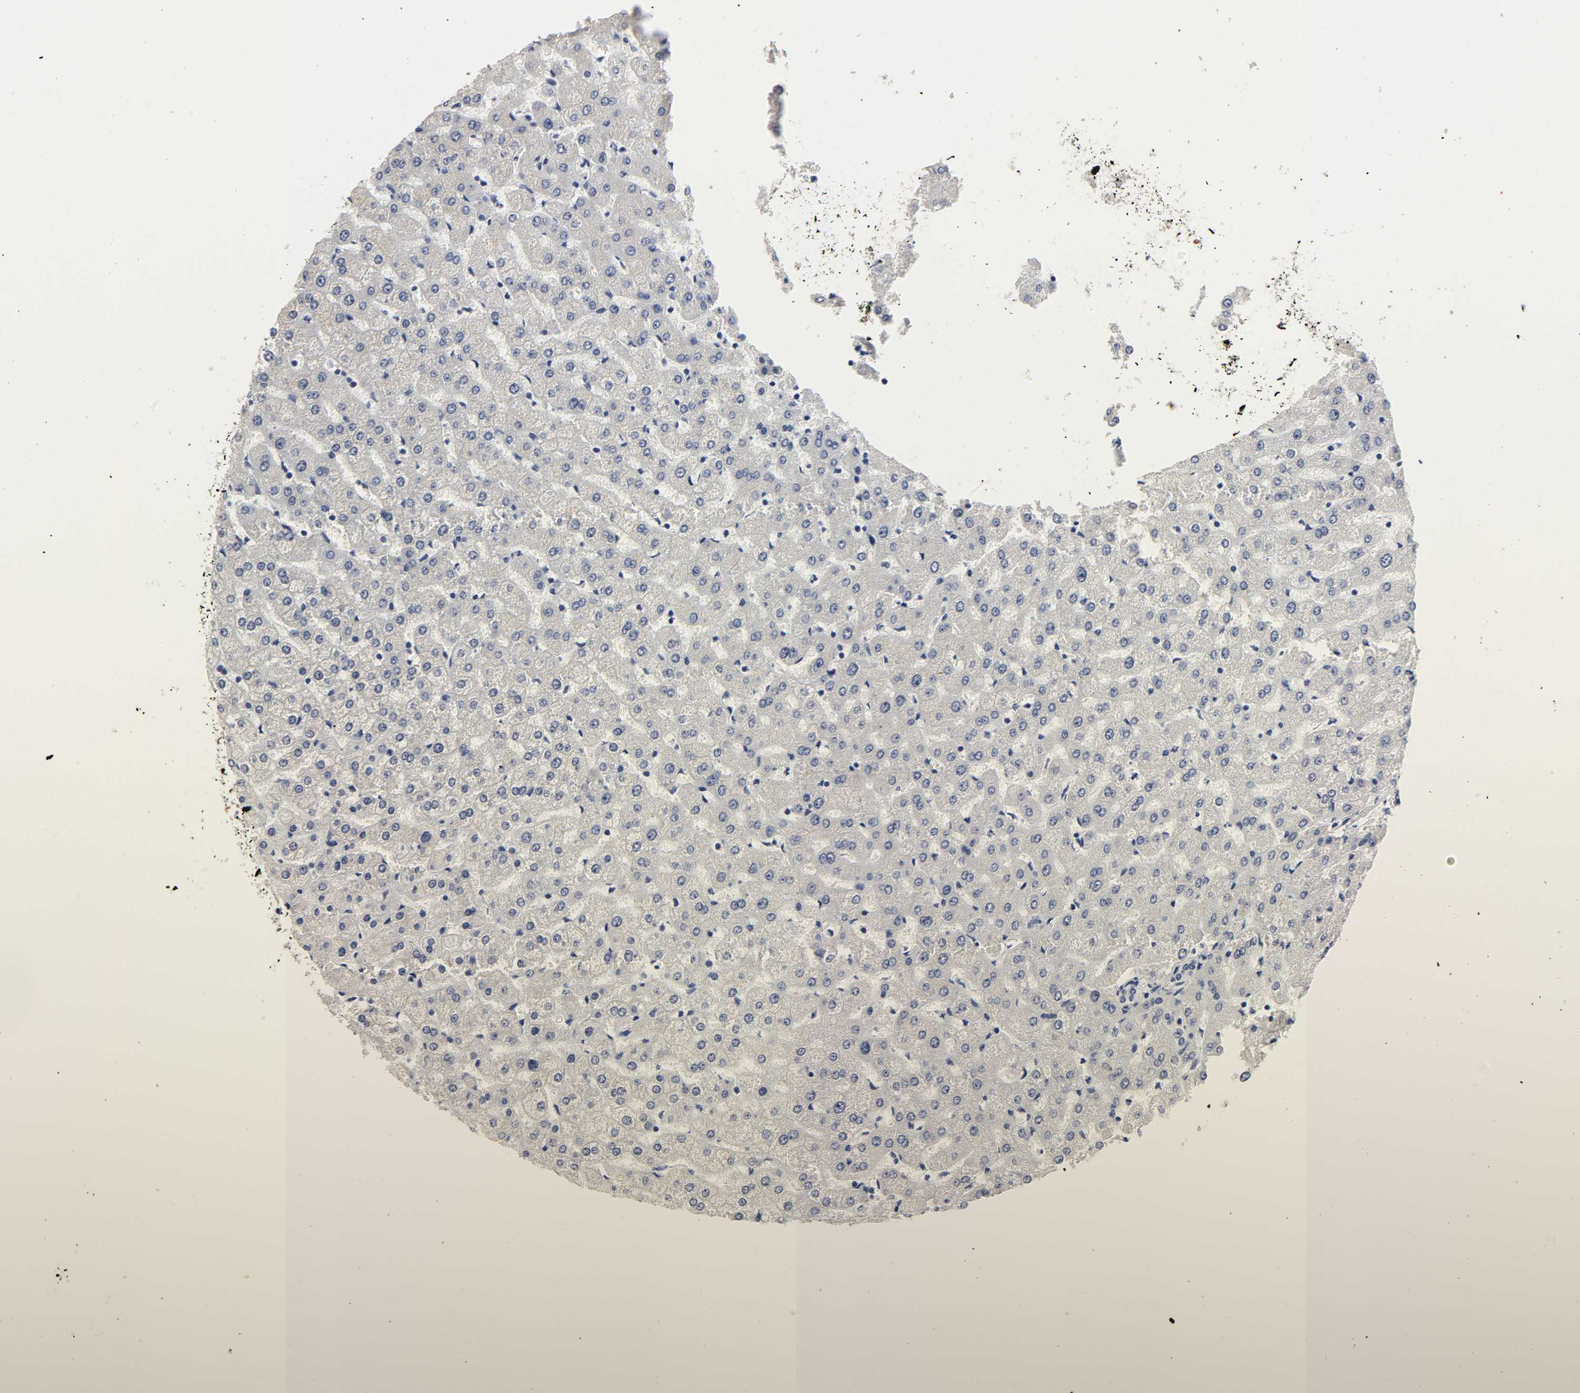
{"staining": {"intensity": "negative", "quantity": "none", "location": "none"}, "tissue": "liver", "cell_type": "Cholangiocytes", "image_type": "normal", "snomed": [{"axis": "morphology", "description": "Normal tissue, NOS"}, {"axis": "morphology", "description": "Fibrosis, NOS"}, {"axis": "topography", "description": "Liver"}], "caption": "High power microscopy image of an IHC histopathology image of benign liver, revealing no significant expression in cholangiocytes. Brightfield microscopy of immunohistochemistry (IHC) stained with DAB (3,3'-diaminobenzidine) (brown) and hematoxylin (blue), captured at high magnification.", "gene": "GRHL2", "patient": {"sex": "female", "age": 29}}